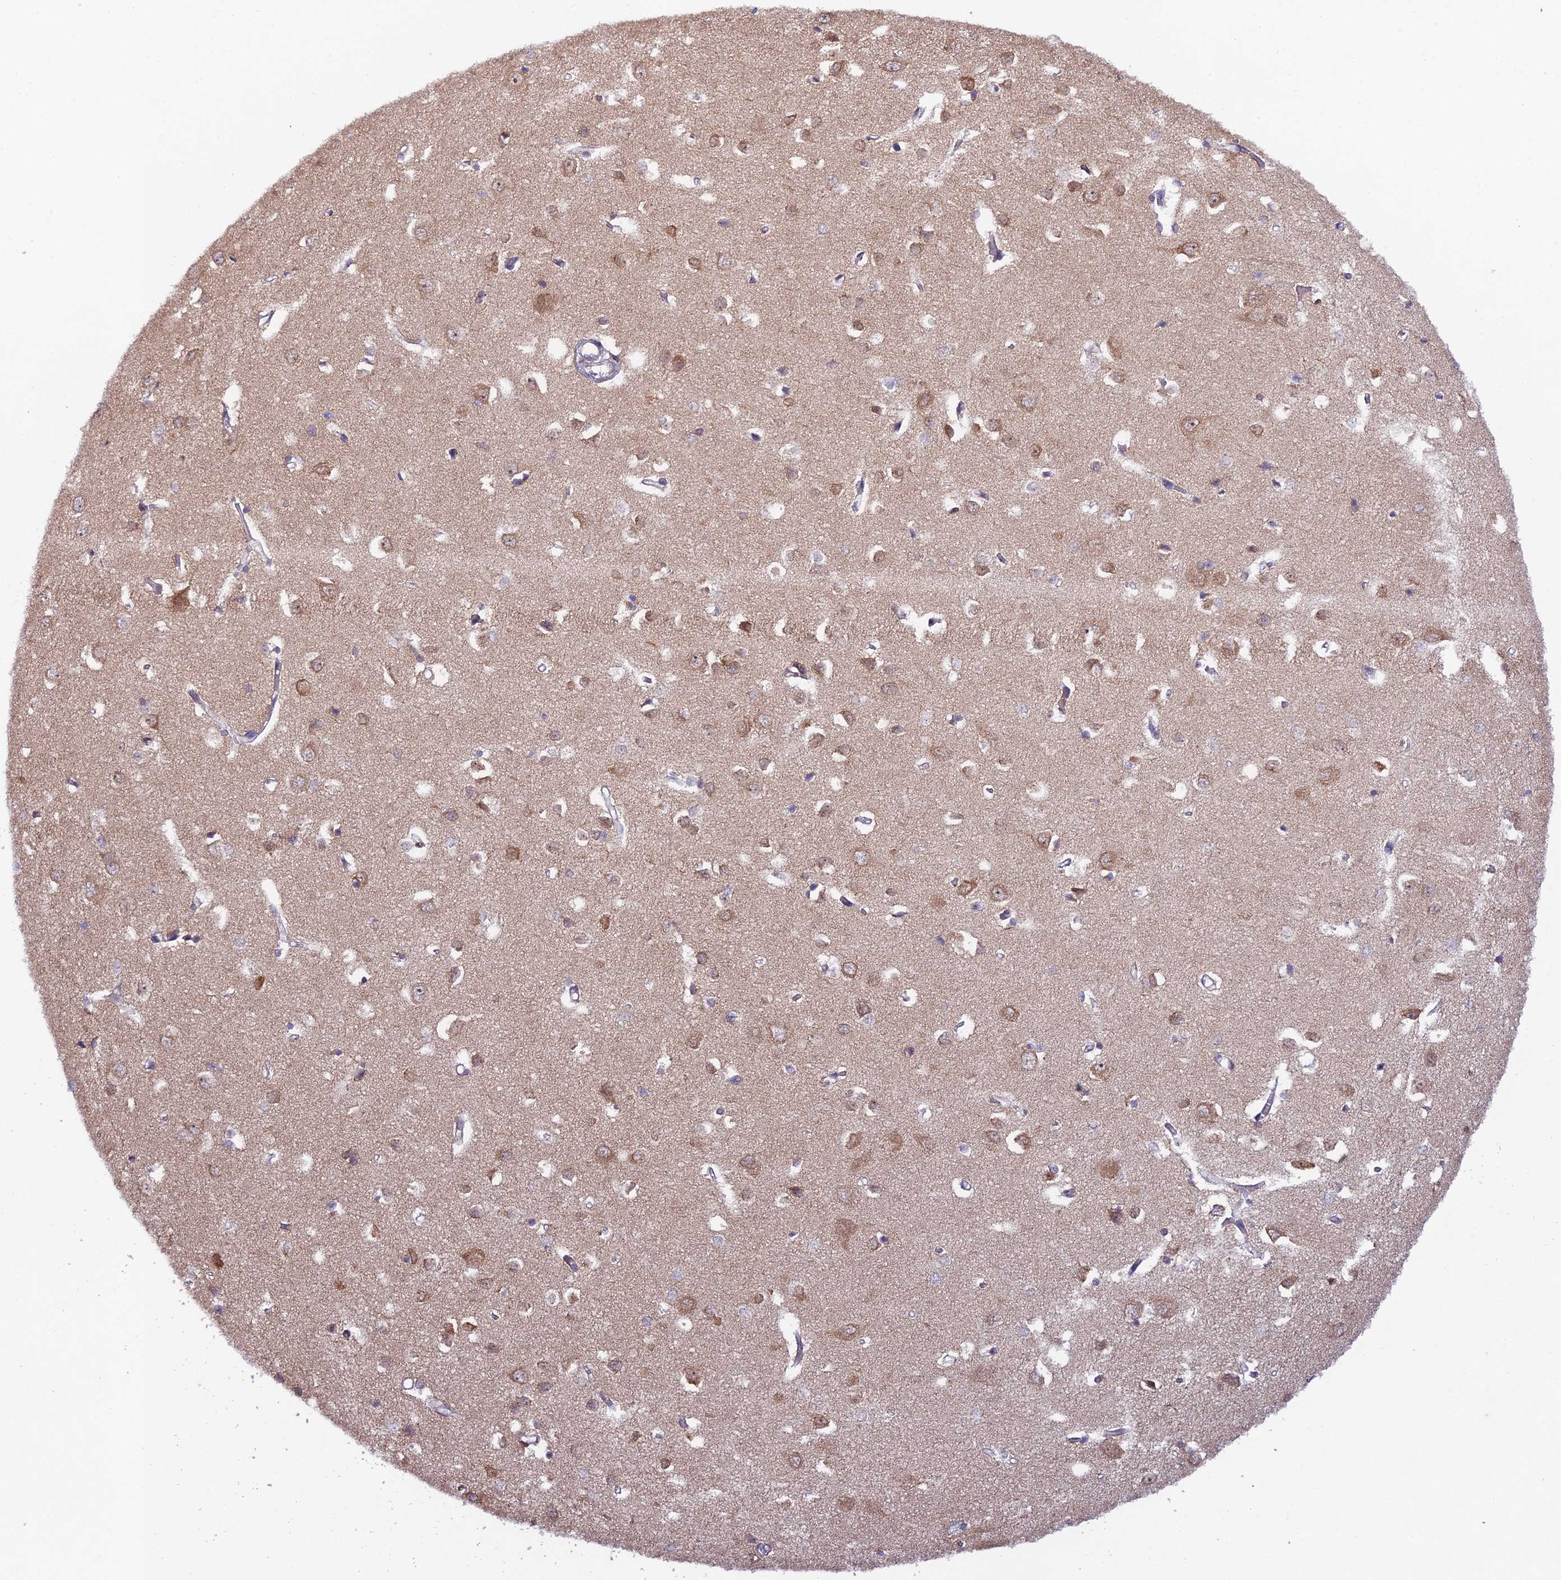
{"staining": {"intensity": "negative", "quantity": "none", "location": "none"}, "tissue": "cerebral cortex", "cell_type": "Endothelial cells", "image_type": "normal", "snomed": [{"axis": "morphology", "description": "Normal tissue, NOS"}, {"axis": "topography", "description": "Cerebral cortex"}], "caption": "There is no significant positivity in endothelial cells of cerebral cortex.", "gene": "TRIM40", "patient": {"sex": "female", "age": 64}}